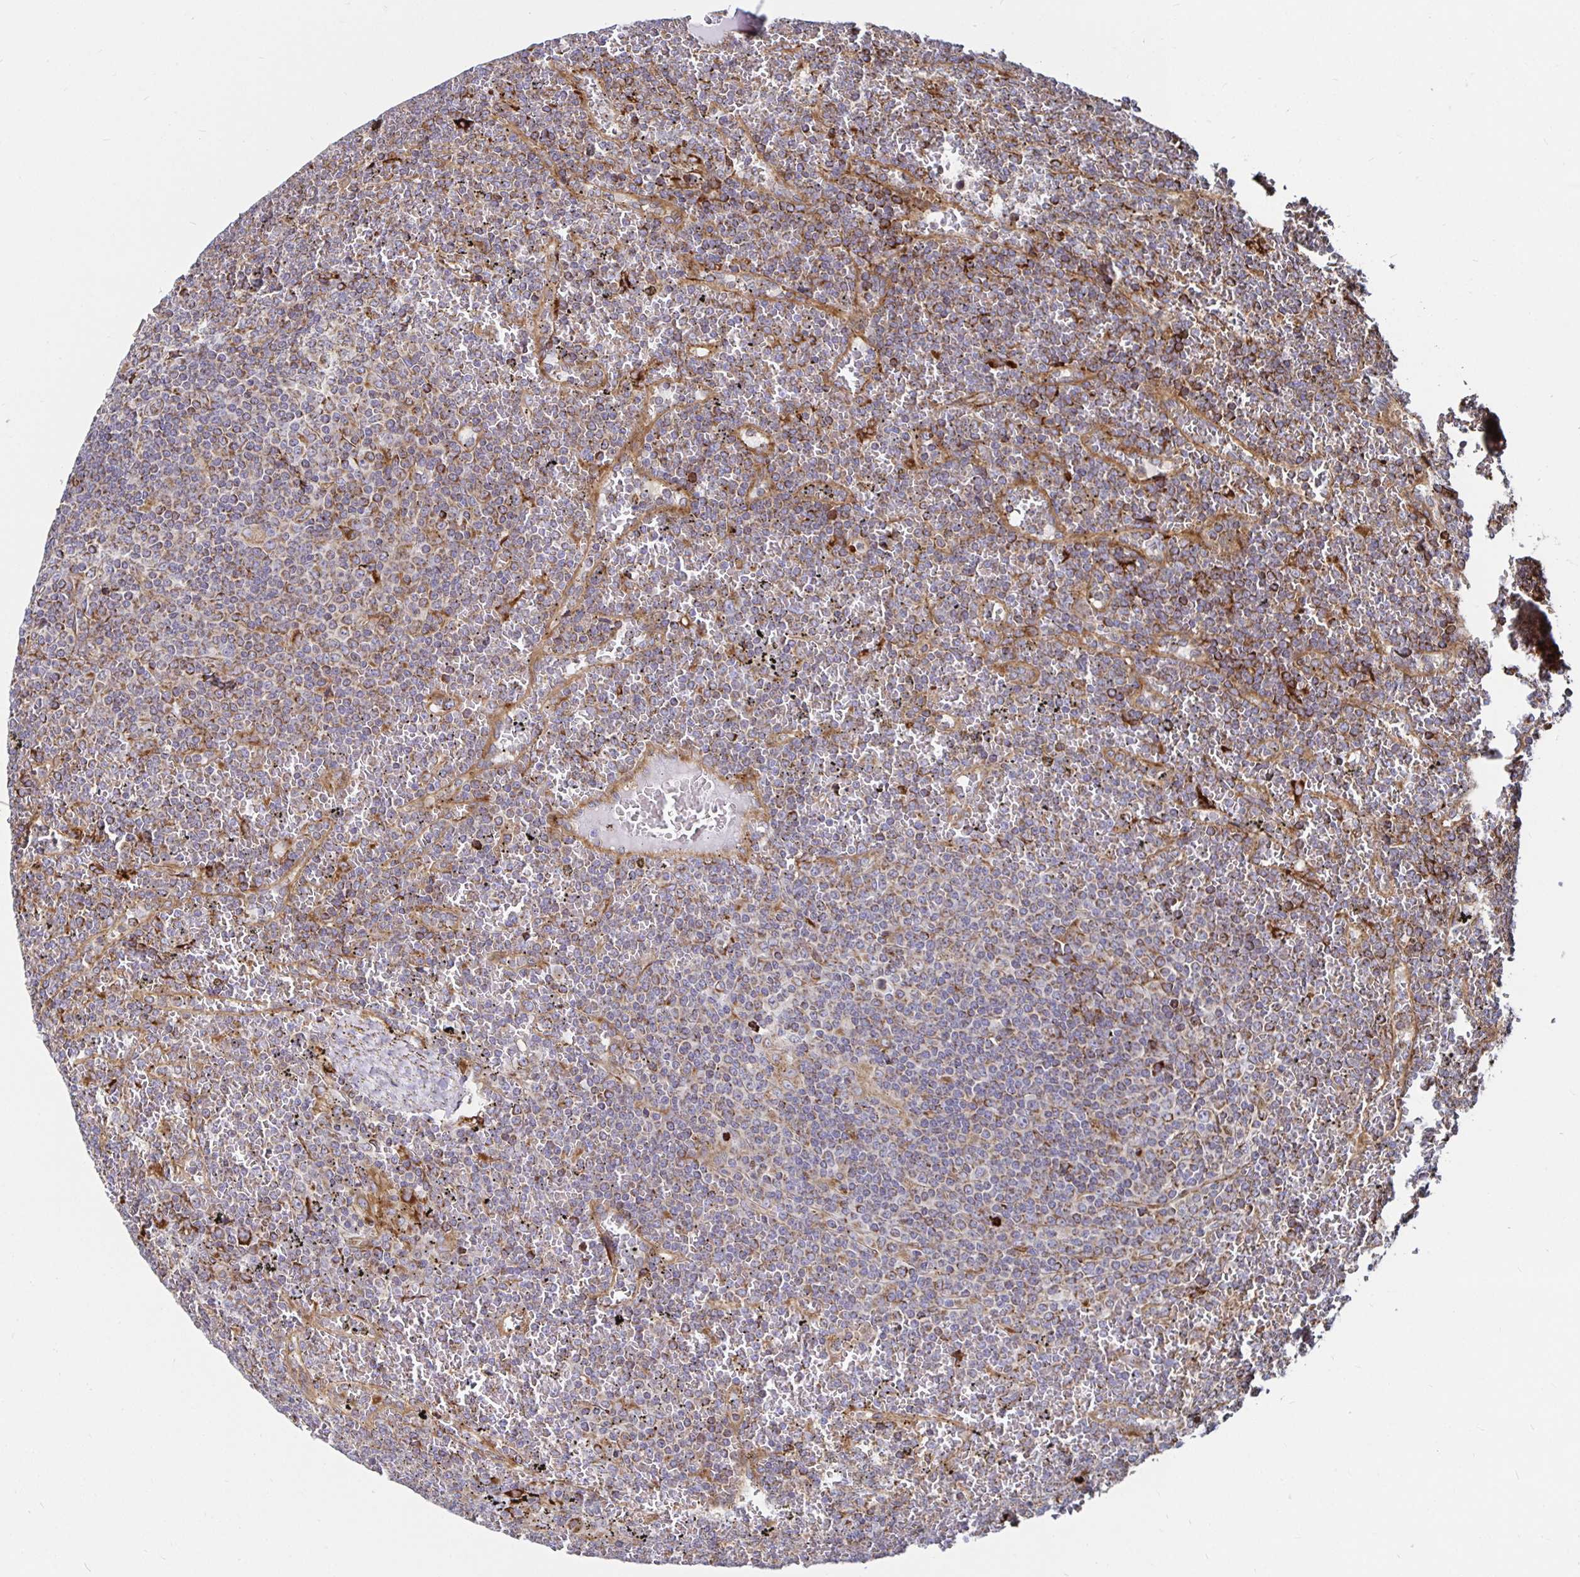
{"staining": {"intensity": "moderate", "quantity": "25%-75%", "location": "cytoplasmic/membranous"}, "tissue": "lymphoma", "cell_type": "Tumor cells", "image_type": "cancer", "snomed": [{"axis": "morphology", "description": "Malignant lymphoma, non-Hodgkin's type, Low grade"}, {"axis": "topography", "description": "Spleen"}], "caption": "Immunohistochemistry (IHC) (DAB) staining of low-grade malignant lymphoma, non-Hodgkin's type shows moderate cytoplasmic/membranous protein expression in approximately 25%-75% of tumor cells.", "gene": "SMYD3", "patient": {"sex": "female", "age": 19}}